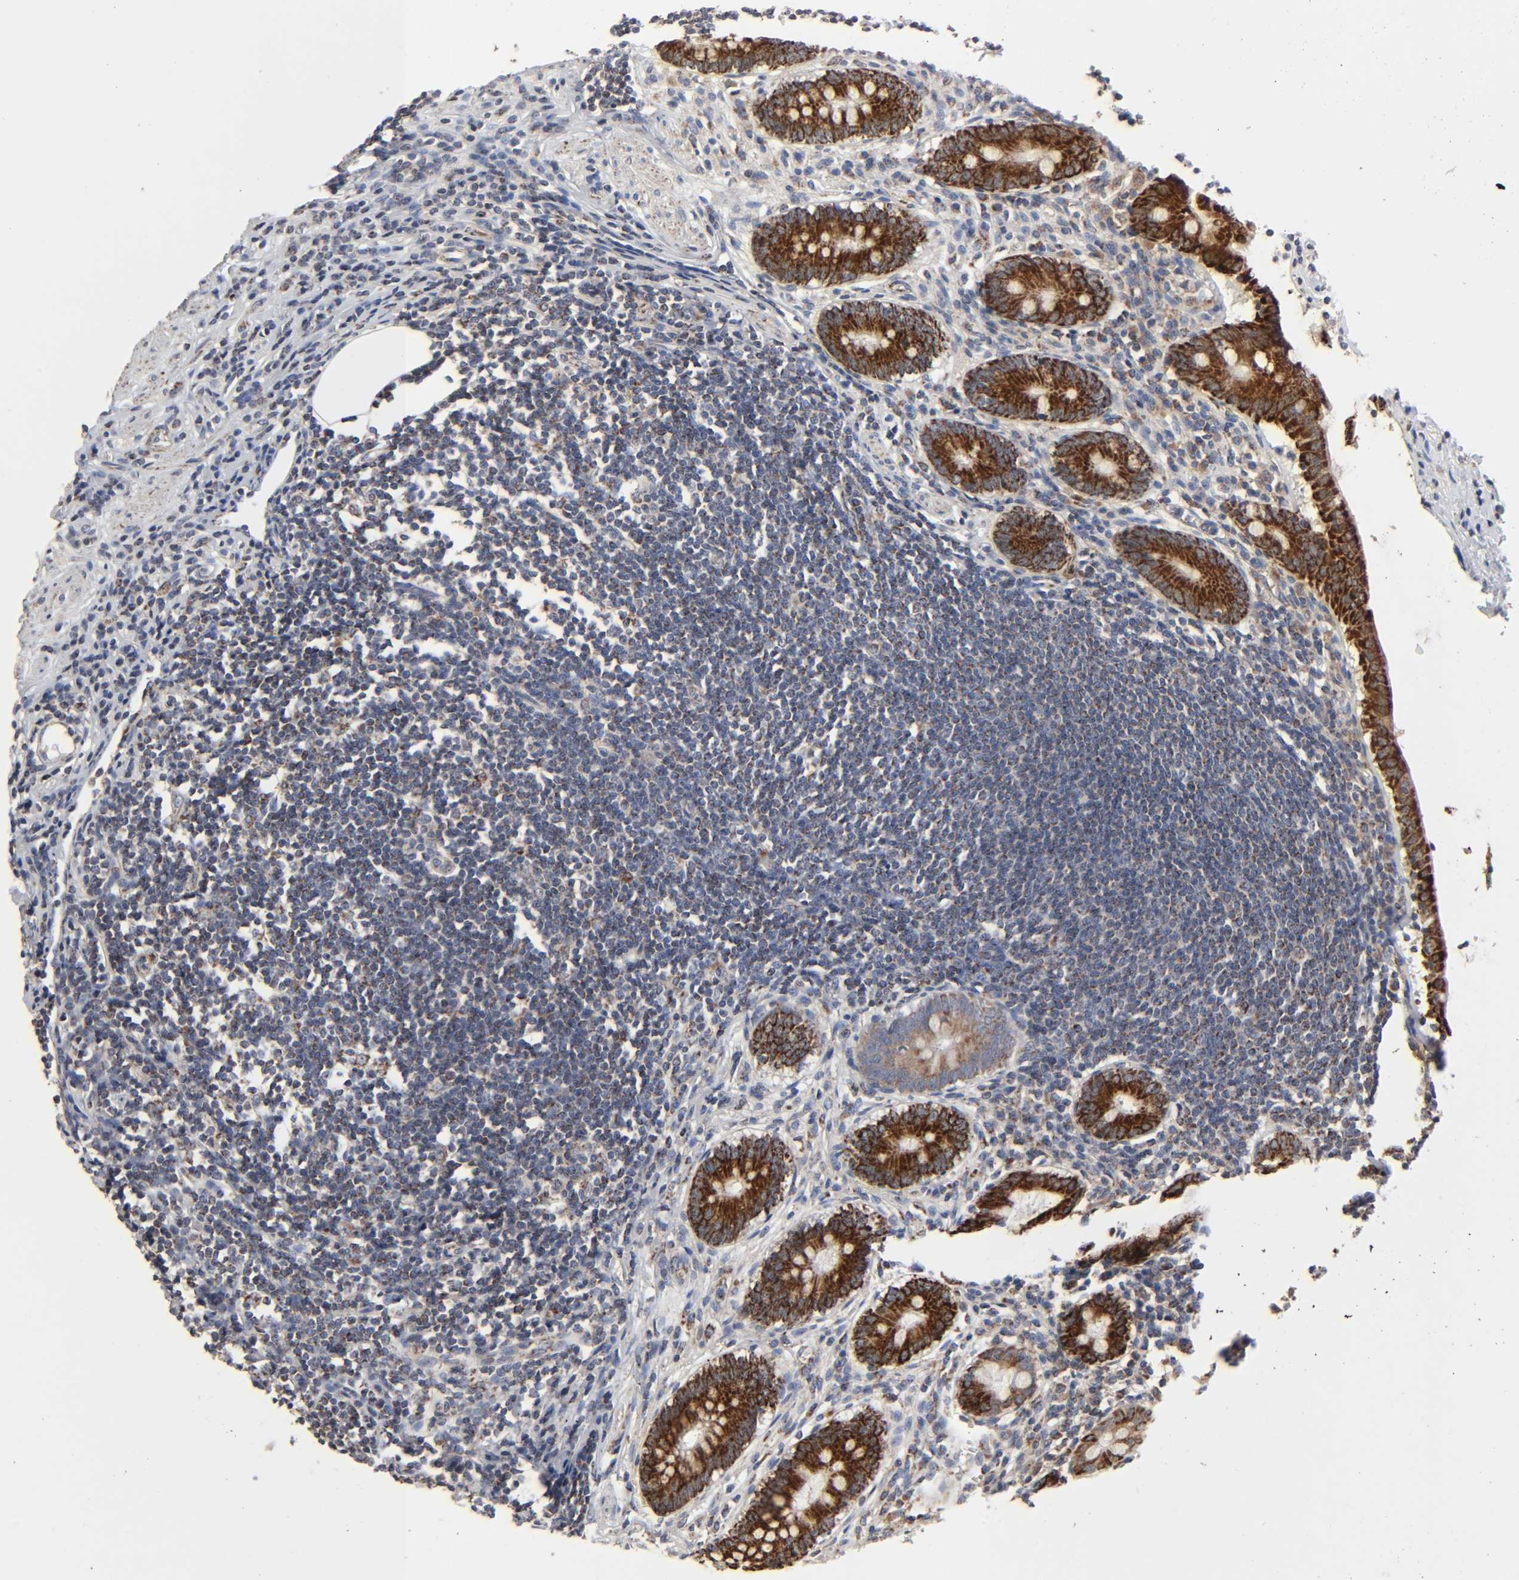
{"staining": {"intensity": "strong", "quantity": ">75%", "location": "cytoplasmic/membranous"}, "tissue": "appendix", "cell_type": "Glandular cells", "image_type": "normal", "snomed": [{"axis": "morphology", "description": "Normal tissue, NOS"}, {"axis": "topography", "description": "Appendix"}], "caption": "High-magnification brightfield microscopy of unremarkable appendix stained with DAB (brown) and counterstained with hematoxylin (blue). glandular cells exhibit strong cytoplasmic/membranous expression is identified in about>75% of cells.", "gene": "COX6B1", "patient": {"sex": "female", "age": 50}}